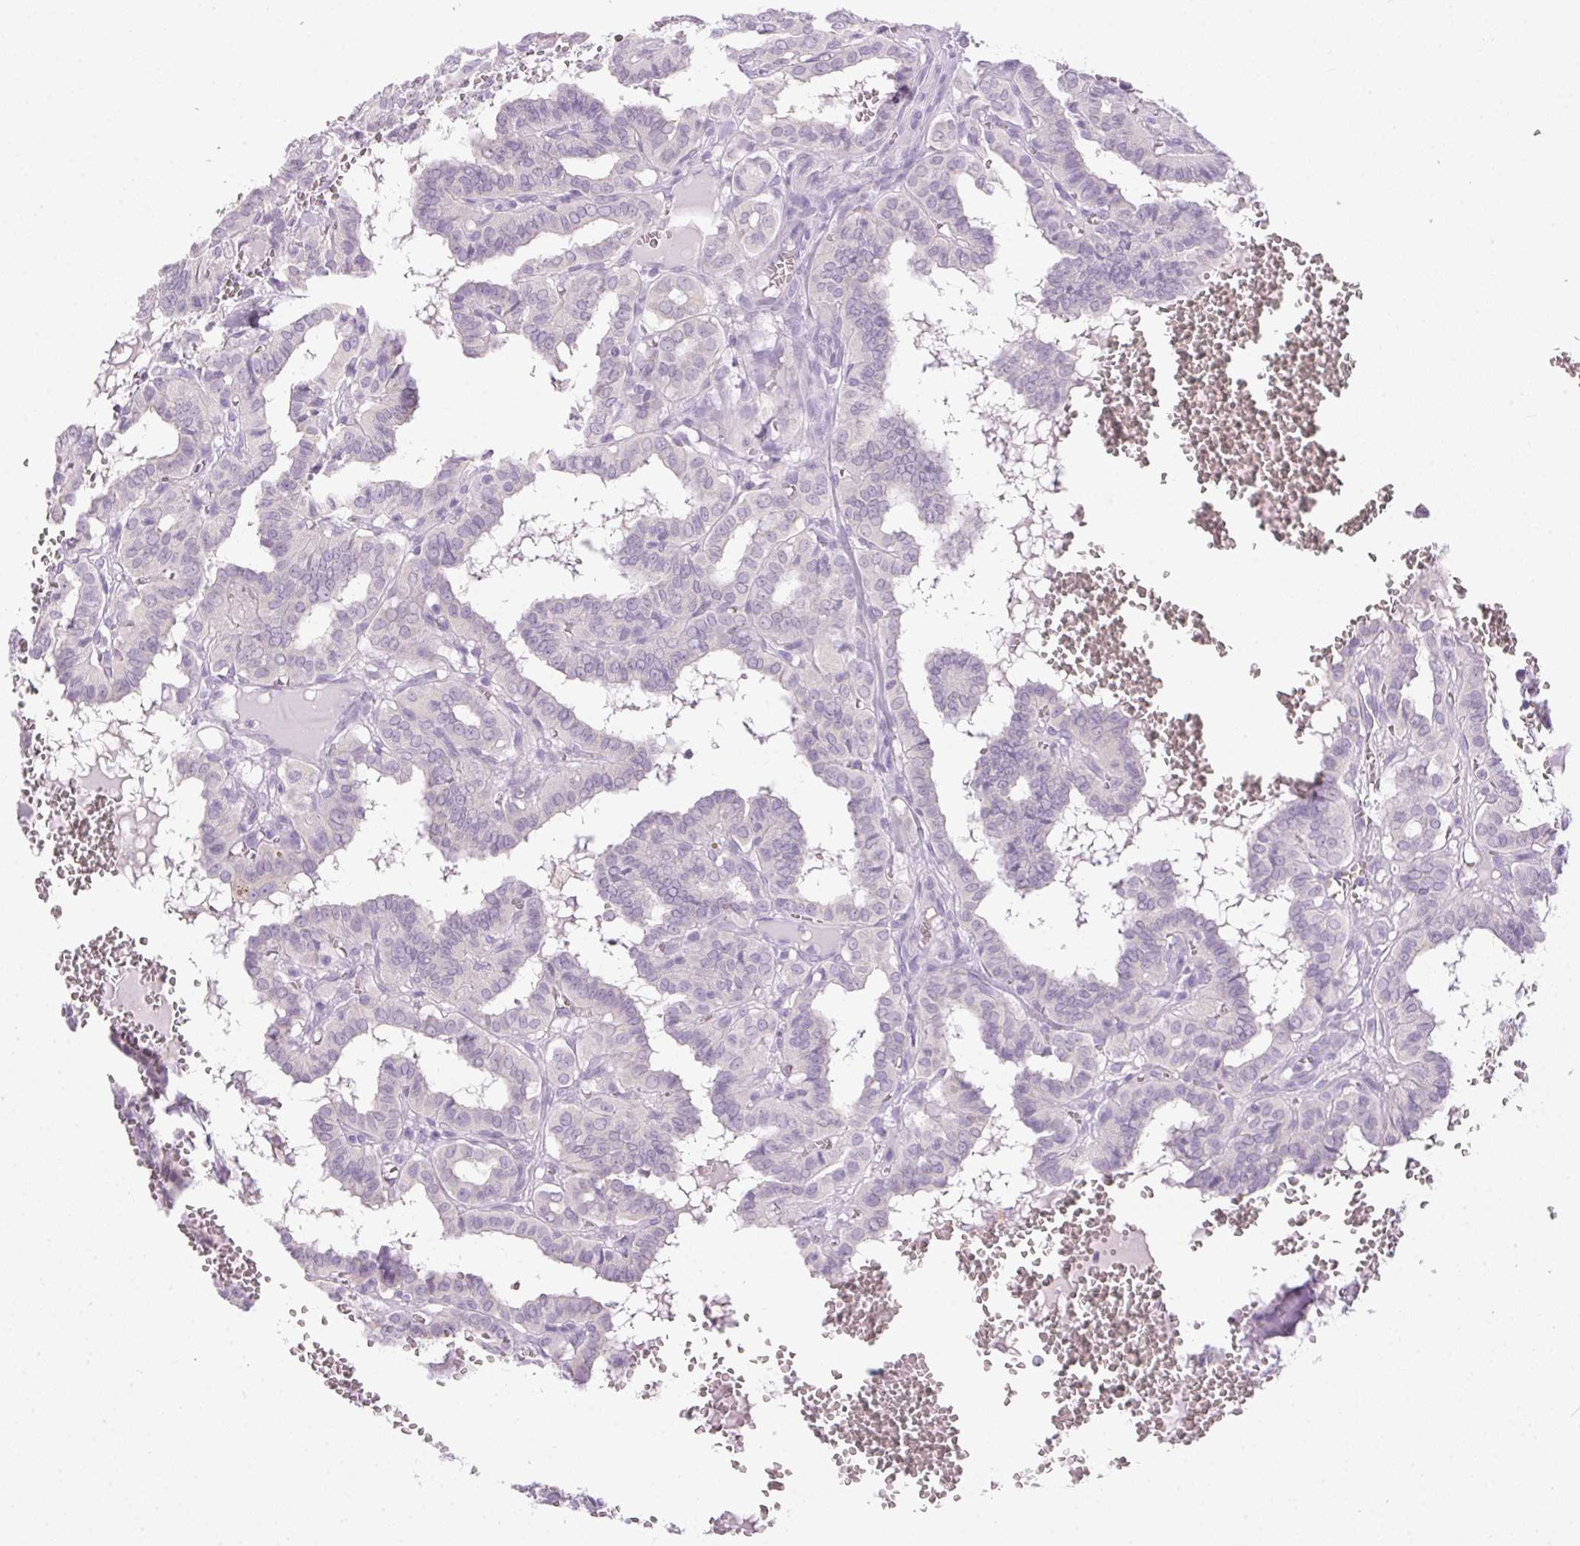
{"staining": {"intensity": "negative", "quantity": "none", "location": "none"}, "tissue": "thyroid cancer", "cell_type": "Tumor cells", "image_type": "cancer", "snomed": [{"axis": "morphology", "description": "Papillary adenocarcinoma, NOS"}, {"axis": "topography", "description": "Thyroid gland"}], "caption": "IHC of human thyroid cancer (papillary adenocarcinoma) demonstrates no positivity in tumor cells.", "gene": "POPDC2", "patient": {"sex": "female", "age": 21}}